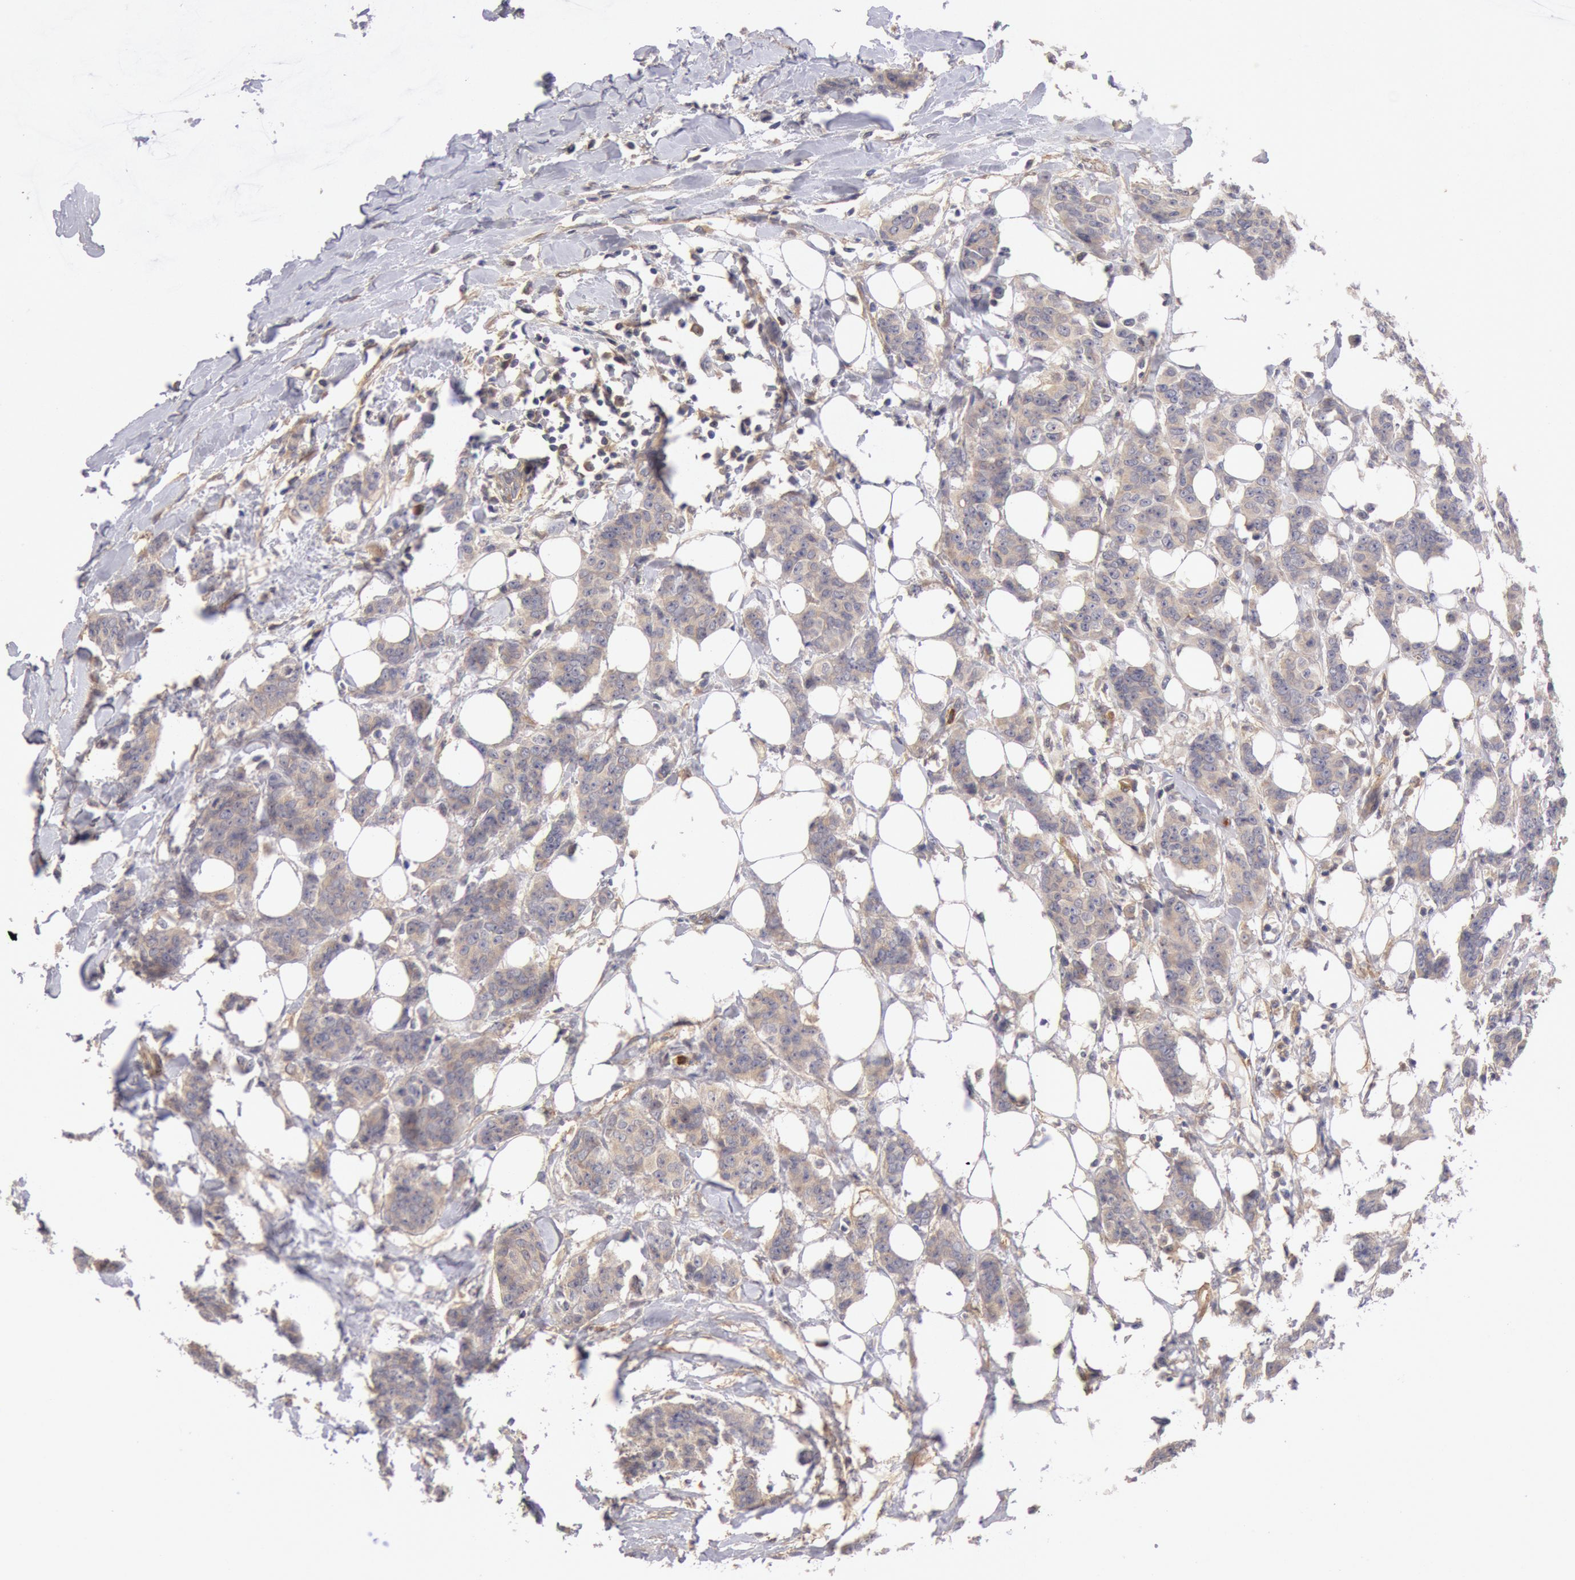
{"staining": {"intensity": "weak", "quantity": ">75%", "location": "cytoplasmic/membranous"}, "tissue": "breast cancer", "cell_type": "Tumor cells", "image_type": "cancer", "snomed": [{"axis": "morphology", "description": "Duct carcinoma"}, {"axis": "topography", "description": "Breast"}], "caption": "There is low levels of weak cytoplasmic/membranous expression in tumor cells of breast infiltrating ductal carcinoma, as demonstrated by immunohistochemical staining (brown color).", "gene": "TMED8", "patient": {"sex": "female", "age": 40}}